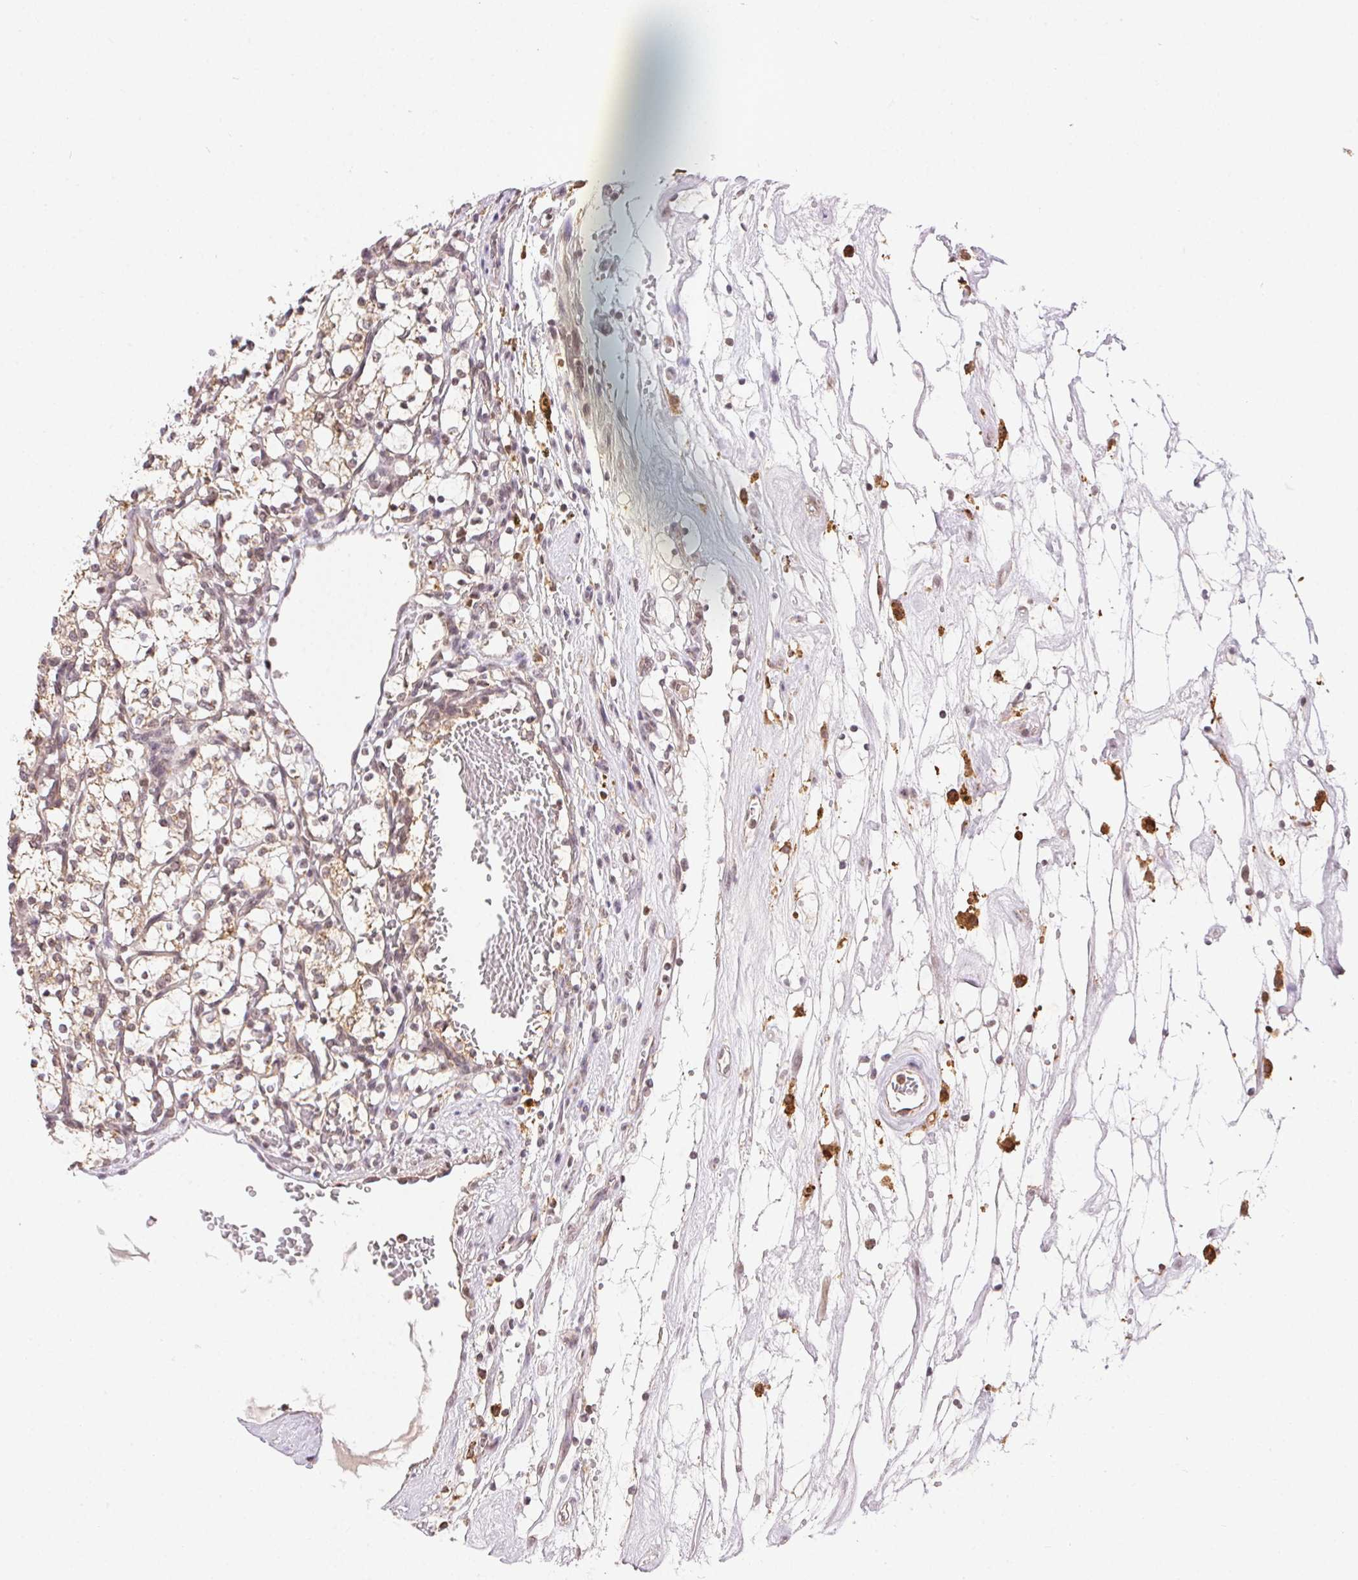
{"staining": {"intensity": "weak", "quantity": "<25%", "location": "cytoplasmic/membranous"}, "tissue": "renal cancer", "cell_type": "Tumor cells", "image_type": "cancer", "snomed": [{"axis": "morphology", "description": "Adenocarcinoma, NOS"}, {"axis": "topography", "description": "Kidney"}], "caption": "A high-resolution histopathology image shows immunohistochemistry (IHC) staining of renal cancer, which shows no significant expression in tumor cells.", "gene": "PIWIL4", "patient": {"sex": "female", "age": 69}}